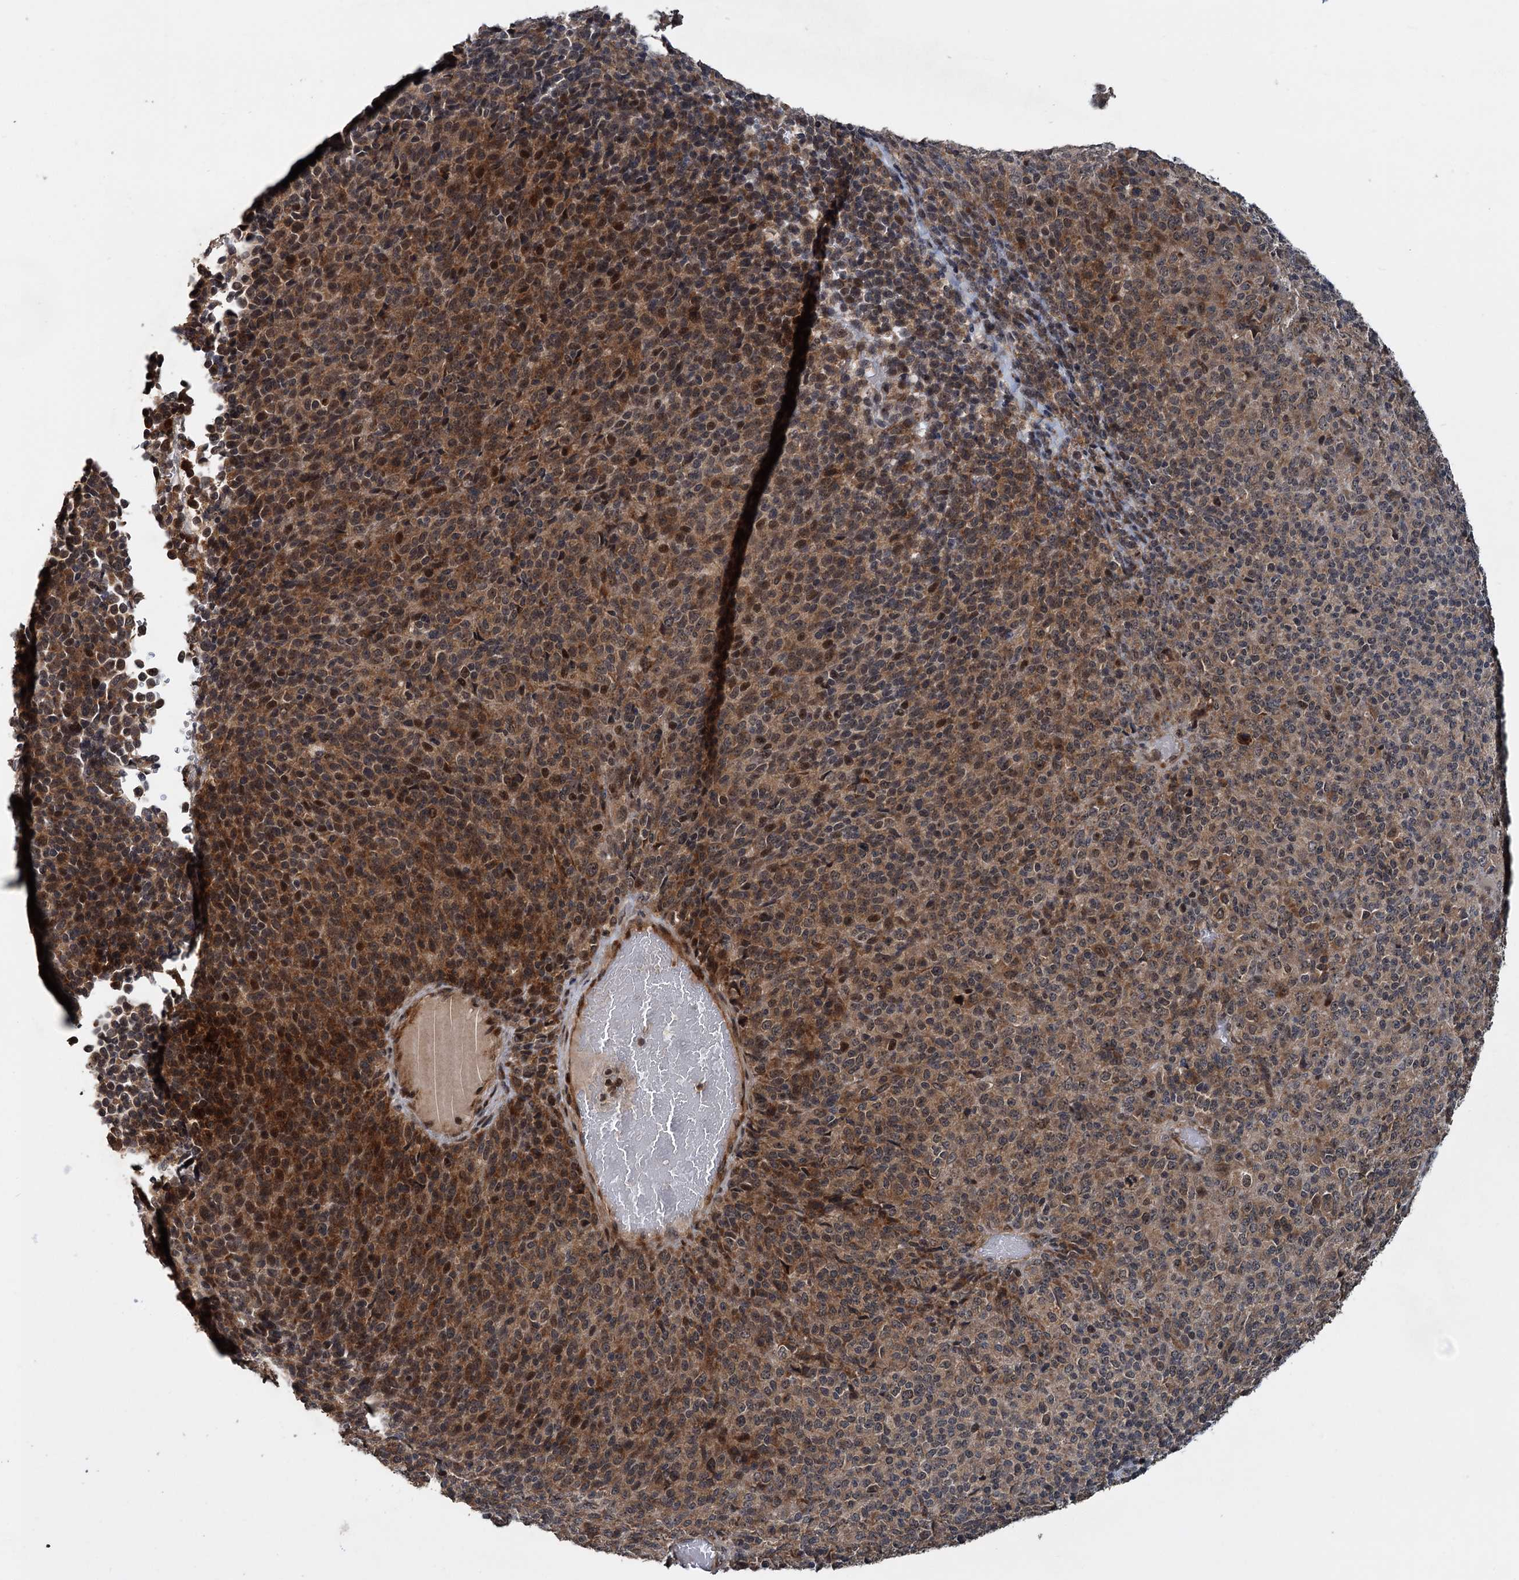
{"staining": {"intensity": "moderate", "quantity": "25%-75%", "location": "cytoplasmic/membranous,nuclear"}, "tissue": "melanoma", "cell_type": "Tumor cells", "image_type": "cancer", "snomed": [{"axis": "morphology", "description": "Malignant melanoma, Metastatic site"}, {"axis": "topography", "description": "Brain"}], "caption": "A brown stain shows moderate cytoplasmic/membranous and nuclear positivity of a protein in human melanoma tumor cells. Nuclei are stained in blue.", "gene": "KANSL2", "patient": {"sex": "female", "age": 56}}